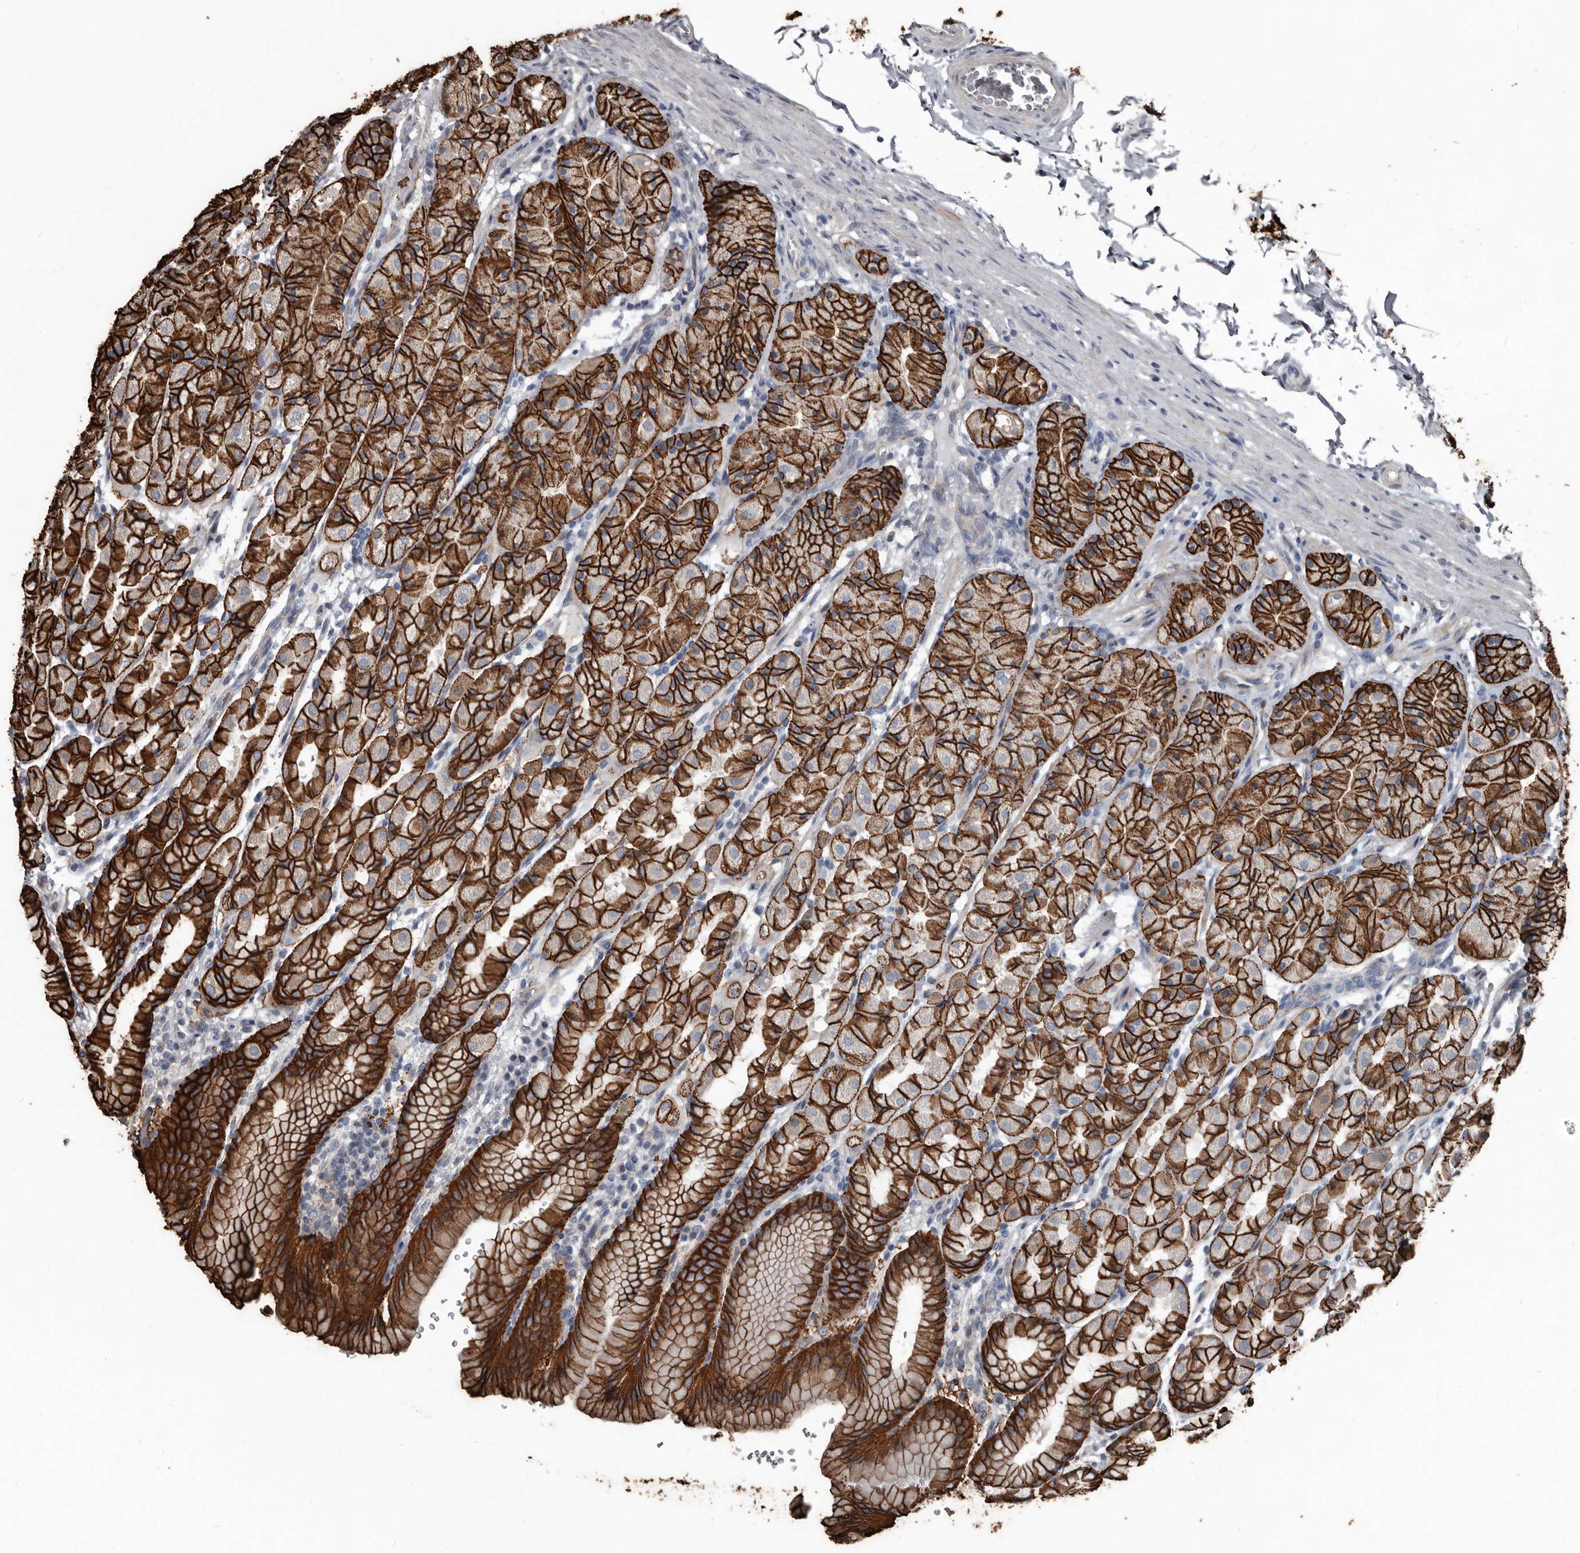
{"staining": {"intensity": "strong", "quantity": "25%-75%", "location": "cytoplasmic/membranous"}, "tissue": "stomach", "cell_type": "Glandular cells", "image_type": "normal", "snomed": [{"axis": "morphology", "description": "Normal tissue, NOS"}, {"axis": "topography", "description": "Stomach"}], "caption": "Immunohistochemistry image of normal stomach: stomach stained using immunohistochemistry shows high levels of strong protein expression localized specifically in the cytoplasmic/membranous of glandular cells, appearing as a cytoplasmic/membranous brown color.", "gene": "DHPS", "patient": {"sex": "male", "age": 42}}